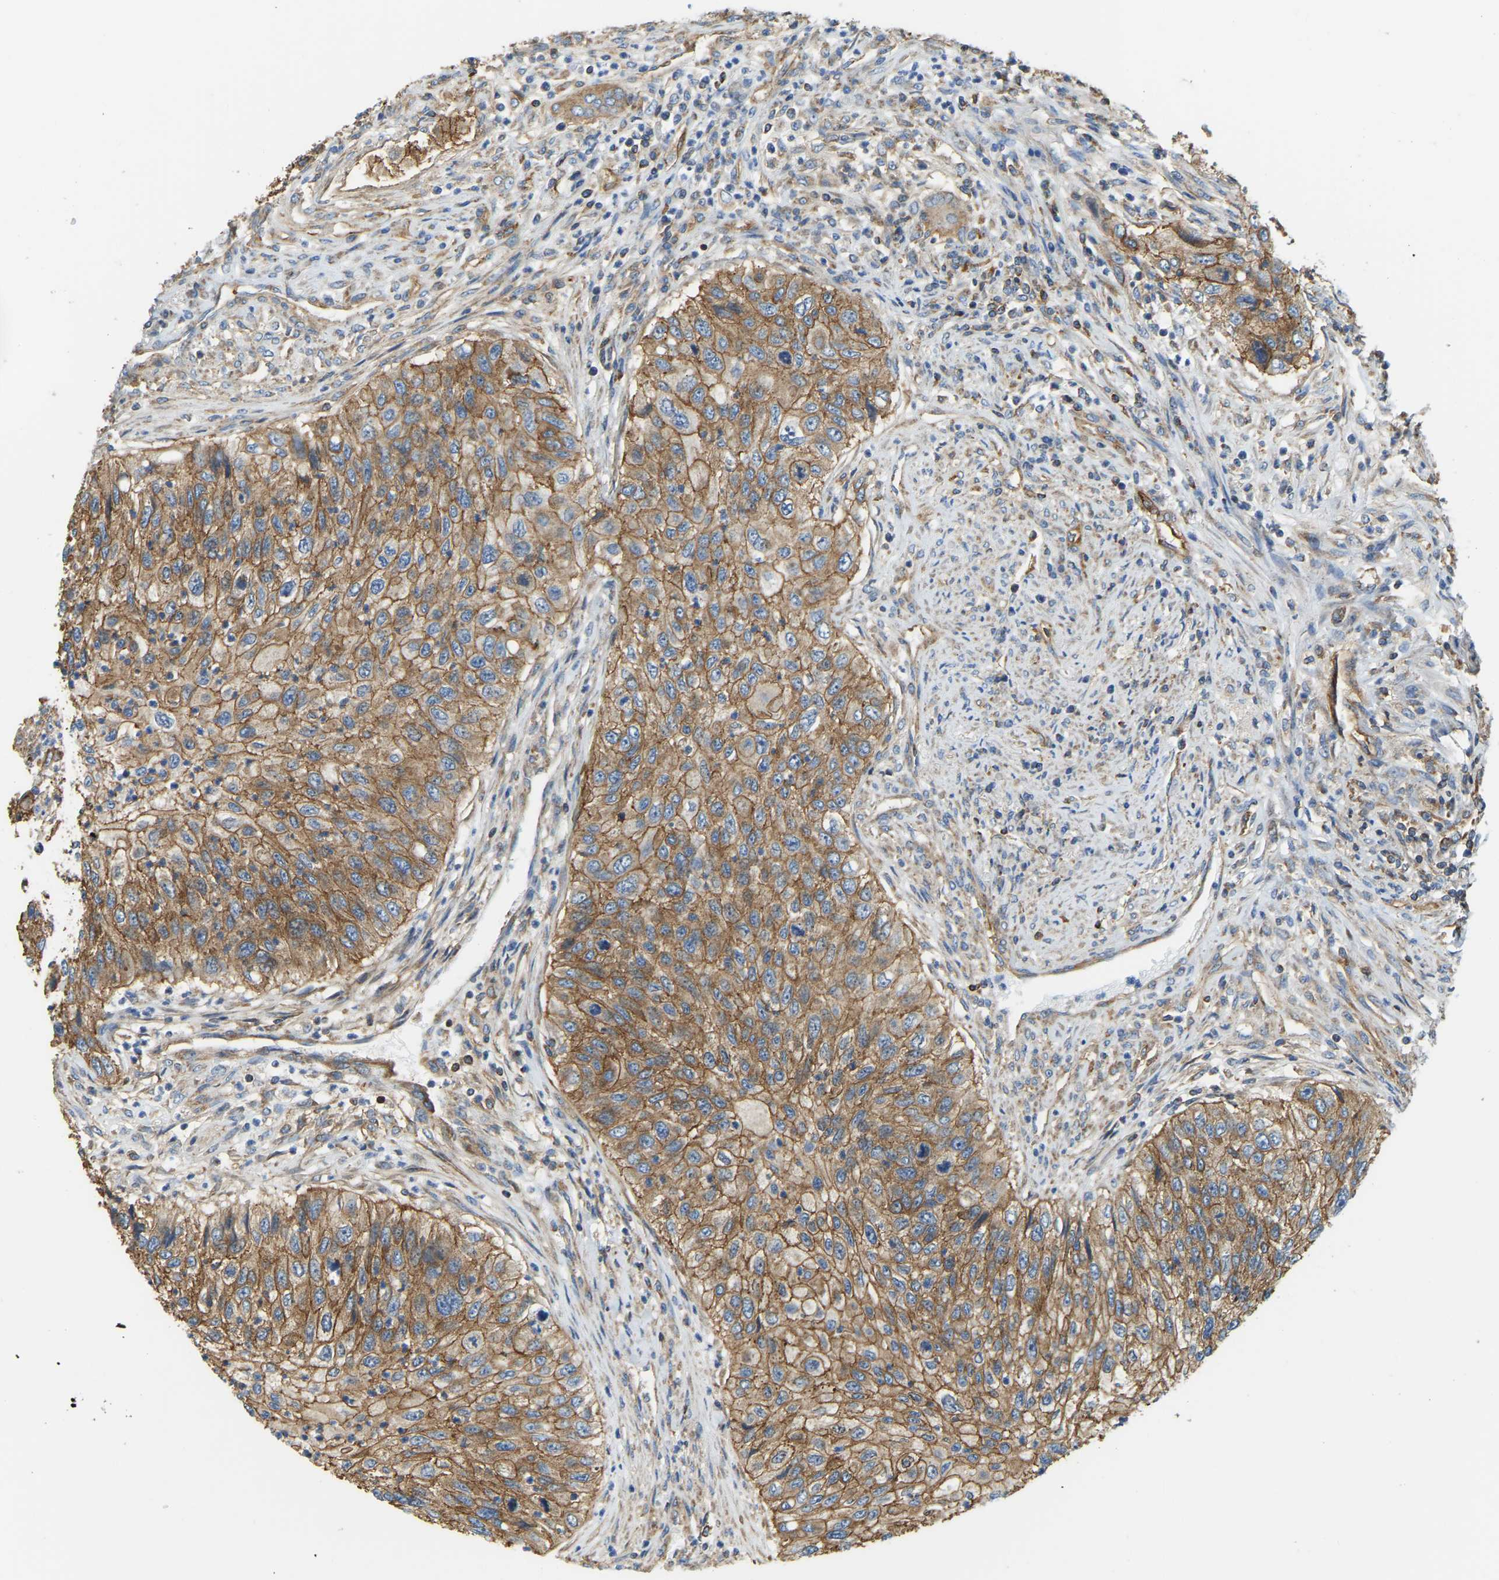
{"staining": {"intensity": "moderate", "quantity": ">75%", "location": "cytoplasmic/membranous"}, "tissue": "urothelial cancer", "cell_type": "Tumor cells", "image_type": "cancer", "snomed": [{"axis": "morphology", "description": "Urothelial carcinoma, High grade"}, {"axis": "topography", "description": "Urinary bladder"}], "caption": "Immunohistochemical staining of human urothelial cancer exhibits medium levels of moderate cytoplasmic/membranous staining in about >75% of tumor cells.", "gene": "AHNAK", "patient": {"sex": "female", "age": 60}}